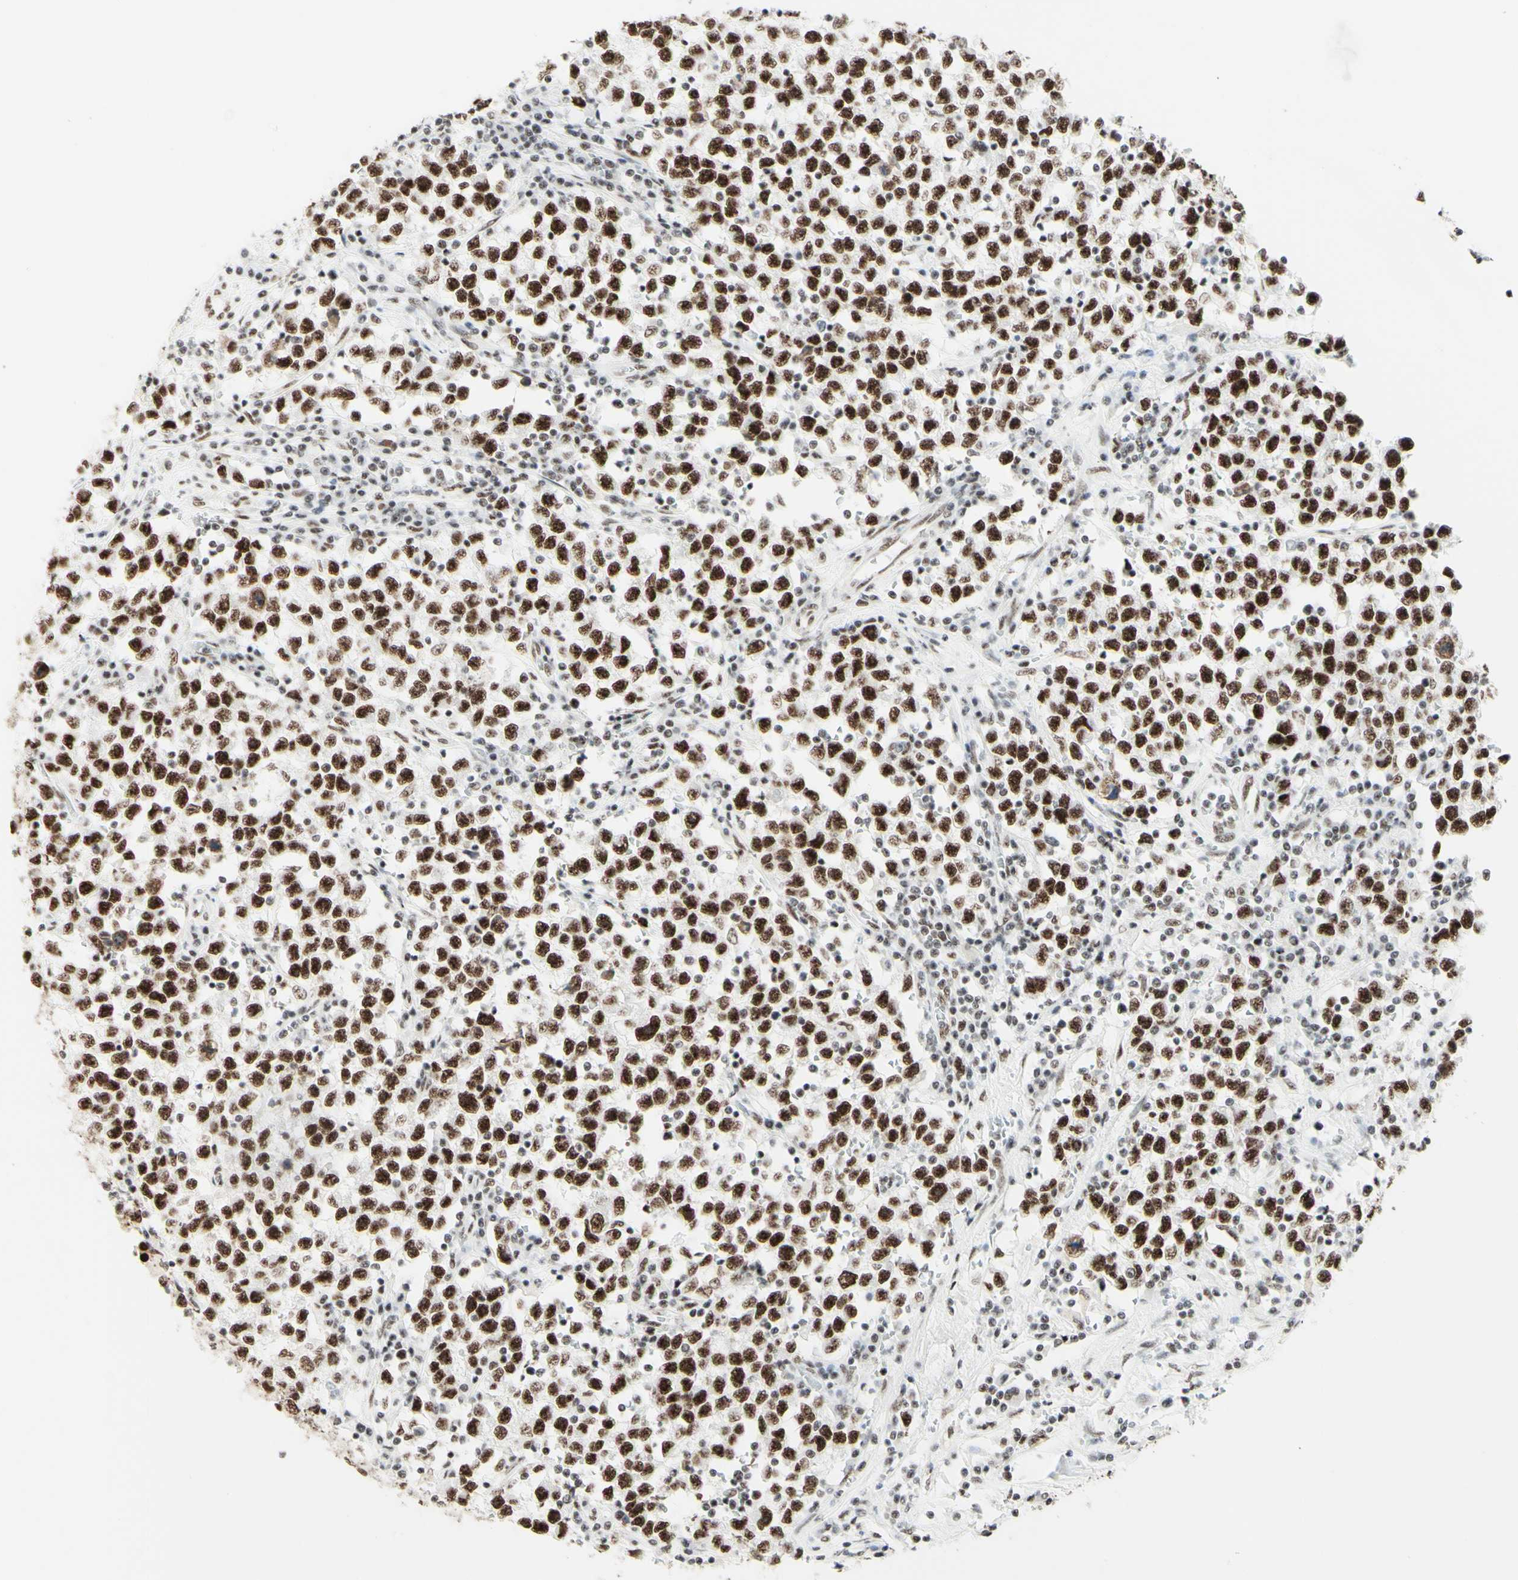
{"staining": {"intensity": "strong", "quantity": ">75%", "location": "nuclear"}, "tissue": "testis cancer", "cell_type": "Tumor cells", "image_type": "cancer", "snomed": [{"axis": "morphology", "description": "Seminoma, NOS"}, {"axis": "topography", "description": "Testis"}], "caption": "Approximately >75% of tumor cells in human testis cancer (seminoma) reveal strong nuclear protein positivity as visualized by brown immunohistochemical staining.", "gene": "WTAP", "patient": {"sex": "male", "age": 22}}